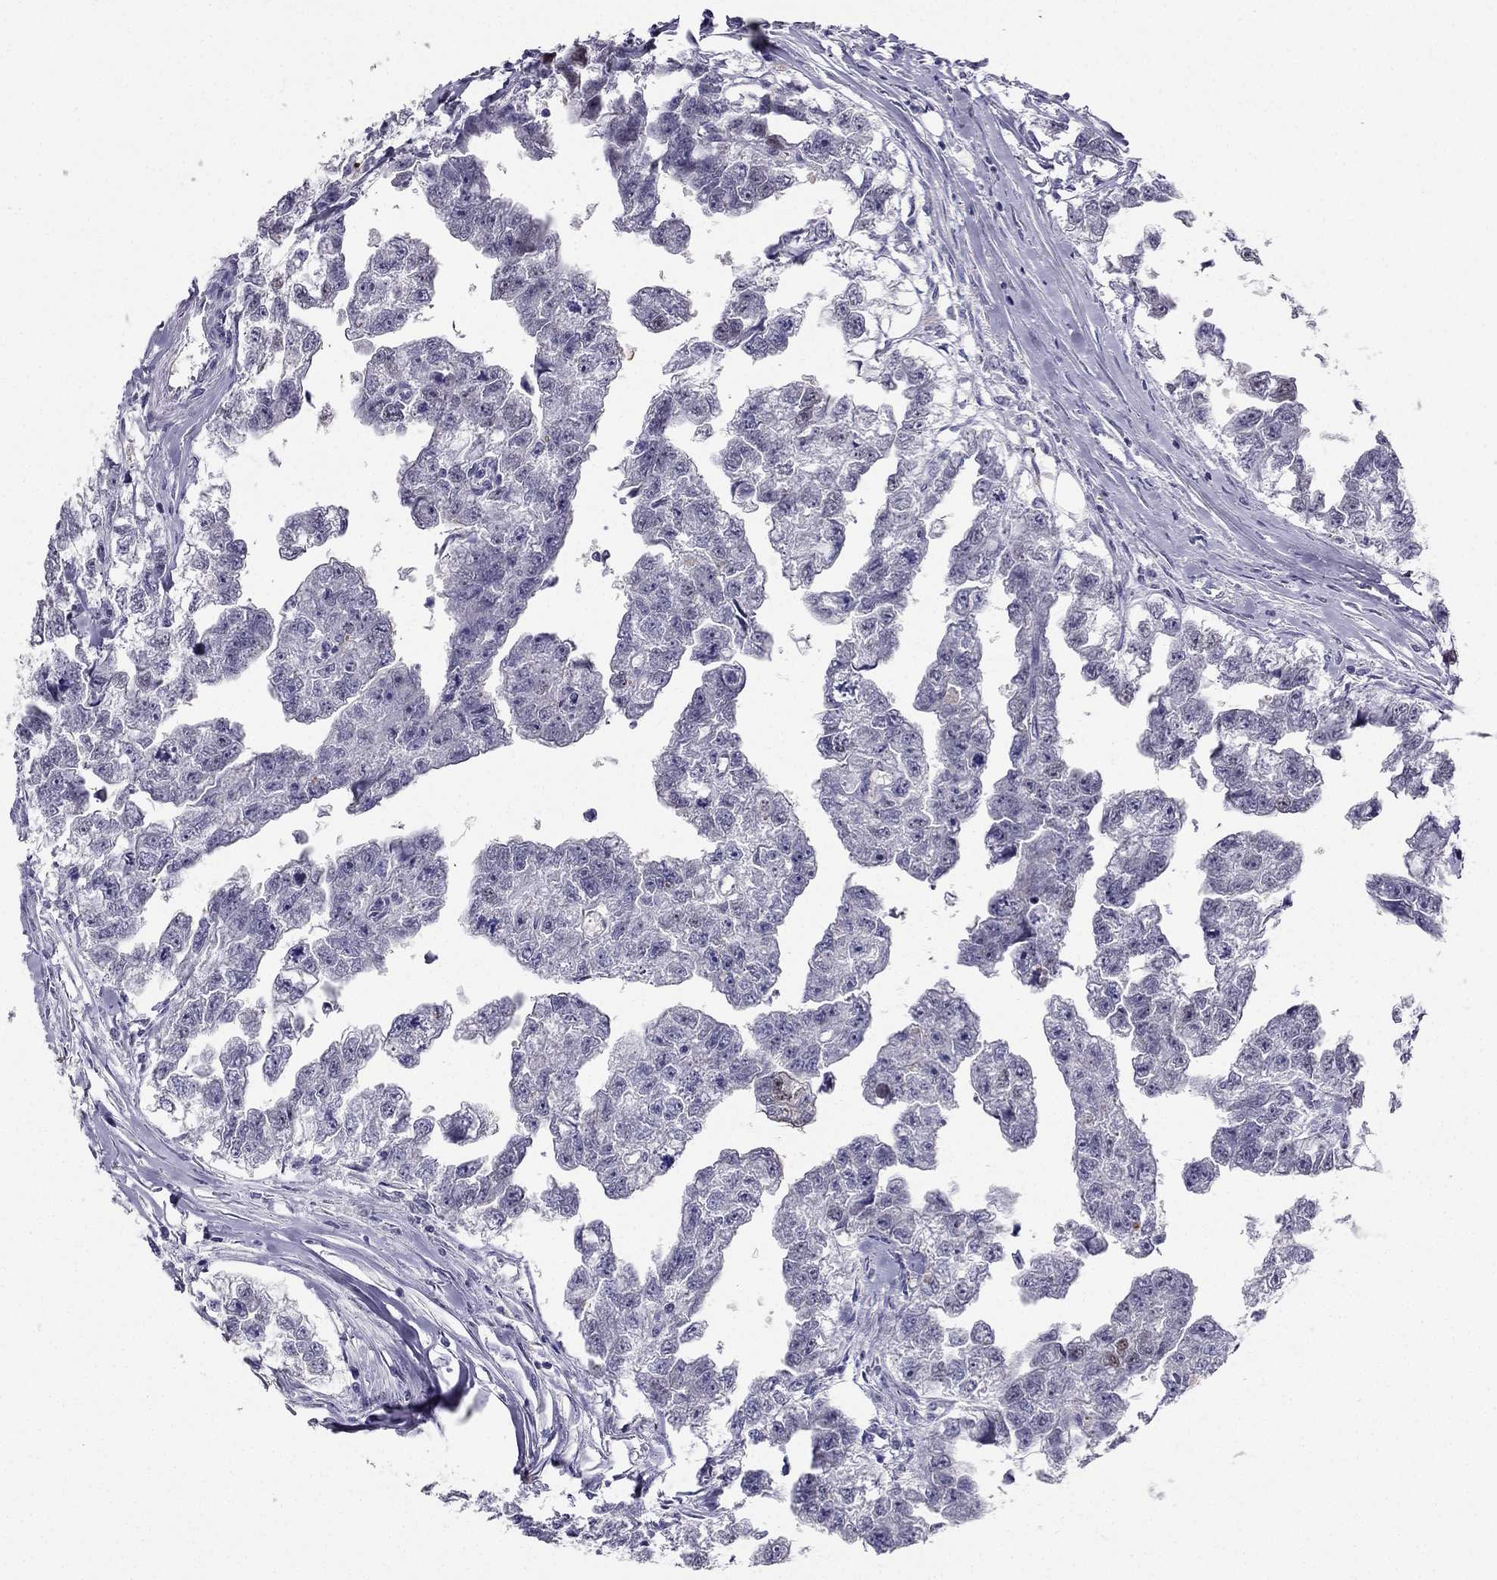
{"staining": {"intensity": "negative", "quantity": "none", "location": "none"}, "tissue": "testis cancer", "cell_type": "Tumor cells", "image_type": "cancer", "snomed": [{"axis": "morphology", "description": "Carcinoma, Embryonal, NOS"}, {"axis": "morphology", "description": "Teratoma, malignant, NOS"}, {"axis": "topography", "description": "Testis"}], "caption": "Histopathology image shows no protein expression in tumor cells of testis cancer (embryonal carcinoma) tissue.", "gene": "RSPH14", "patient": {"sex": "male", "age": 44}}